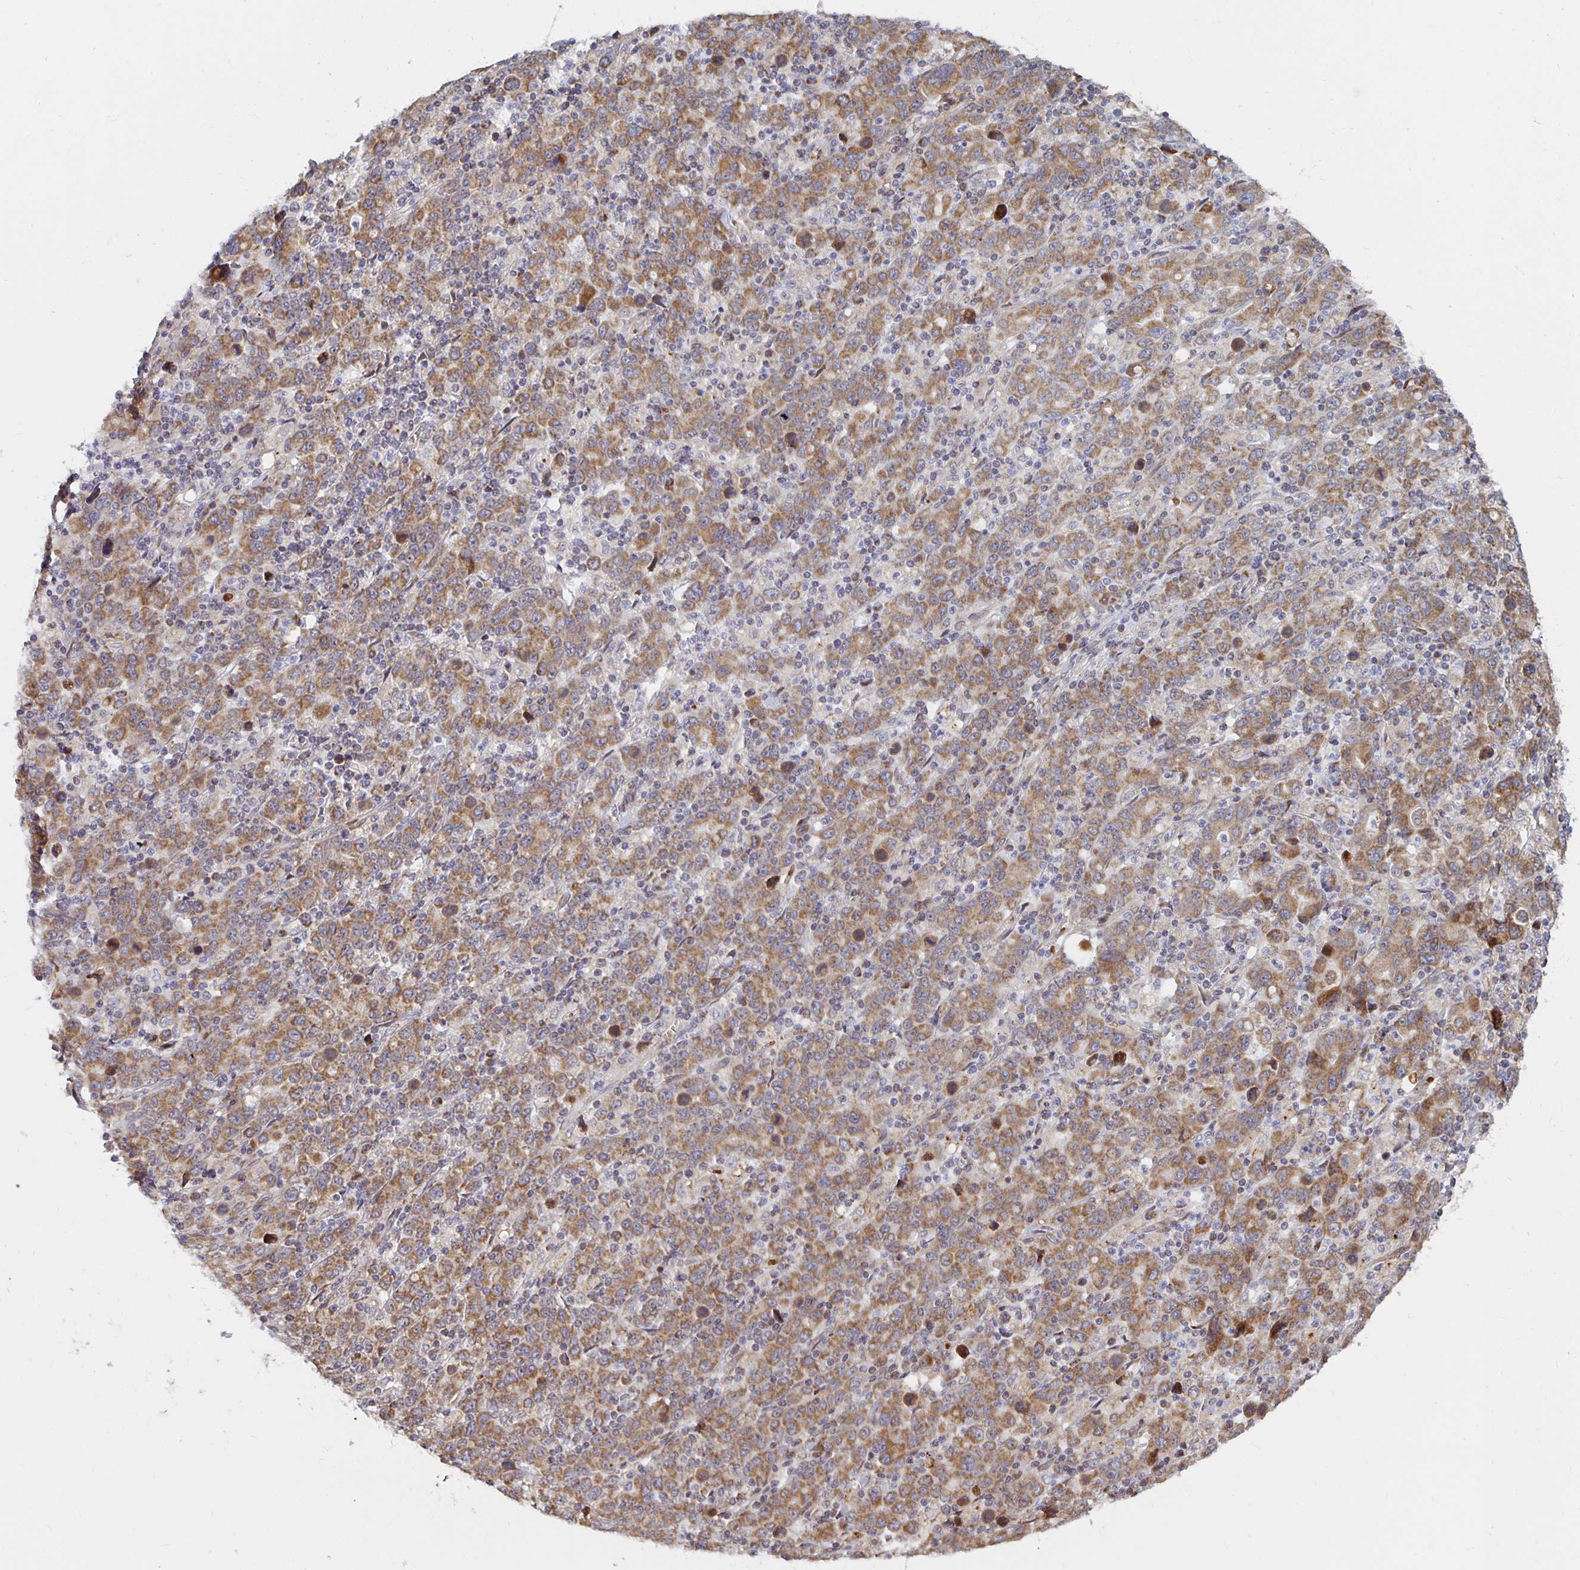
{"staining": {"intensity": "moderate", "quantity": ">75%", "location": "cytoplasmic/membranous"}, "tissue": "stomach cancer", "cell_type": "Tumor cells", "image_type": "cancer", "snomed": [{"axis": "morphology", "description": "Adenocarcinoma, NOS"}, {"axis": "topography", "description": "Stomach, upper"}], "caption": "The image reveals staining of adenocarcinoma (stomach), revealing moderate cytoplasmic/membranous protein expression (brown color) within tumor cells. (DAB IHC with brightfield microscopy, high magnification).", "gene": "MRPL28", "patient": {"sex": "male", "age": 69}}